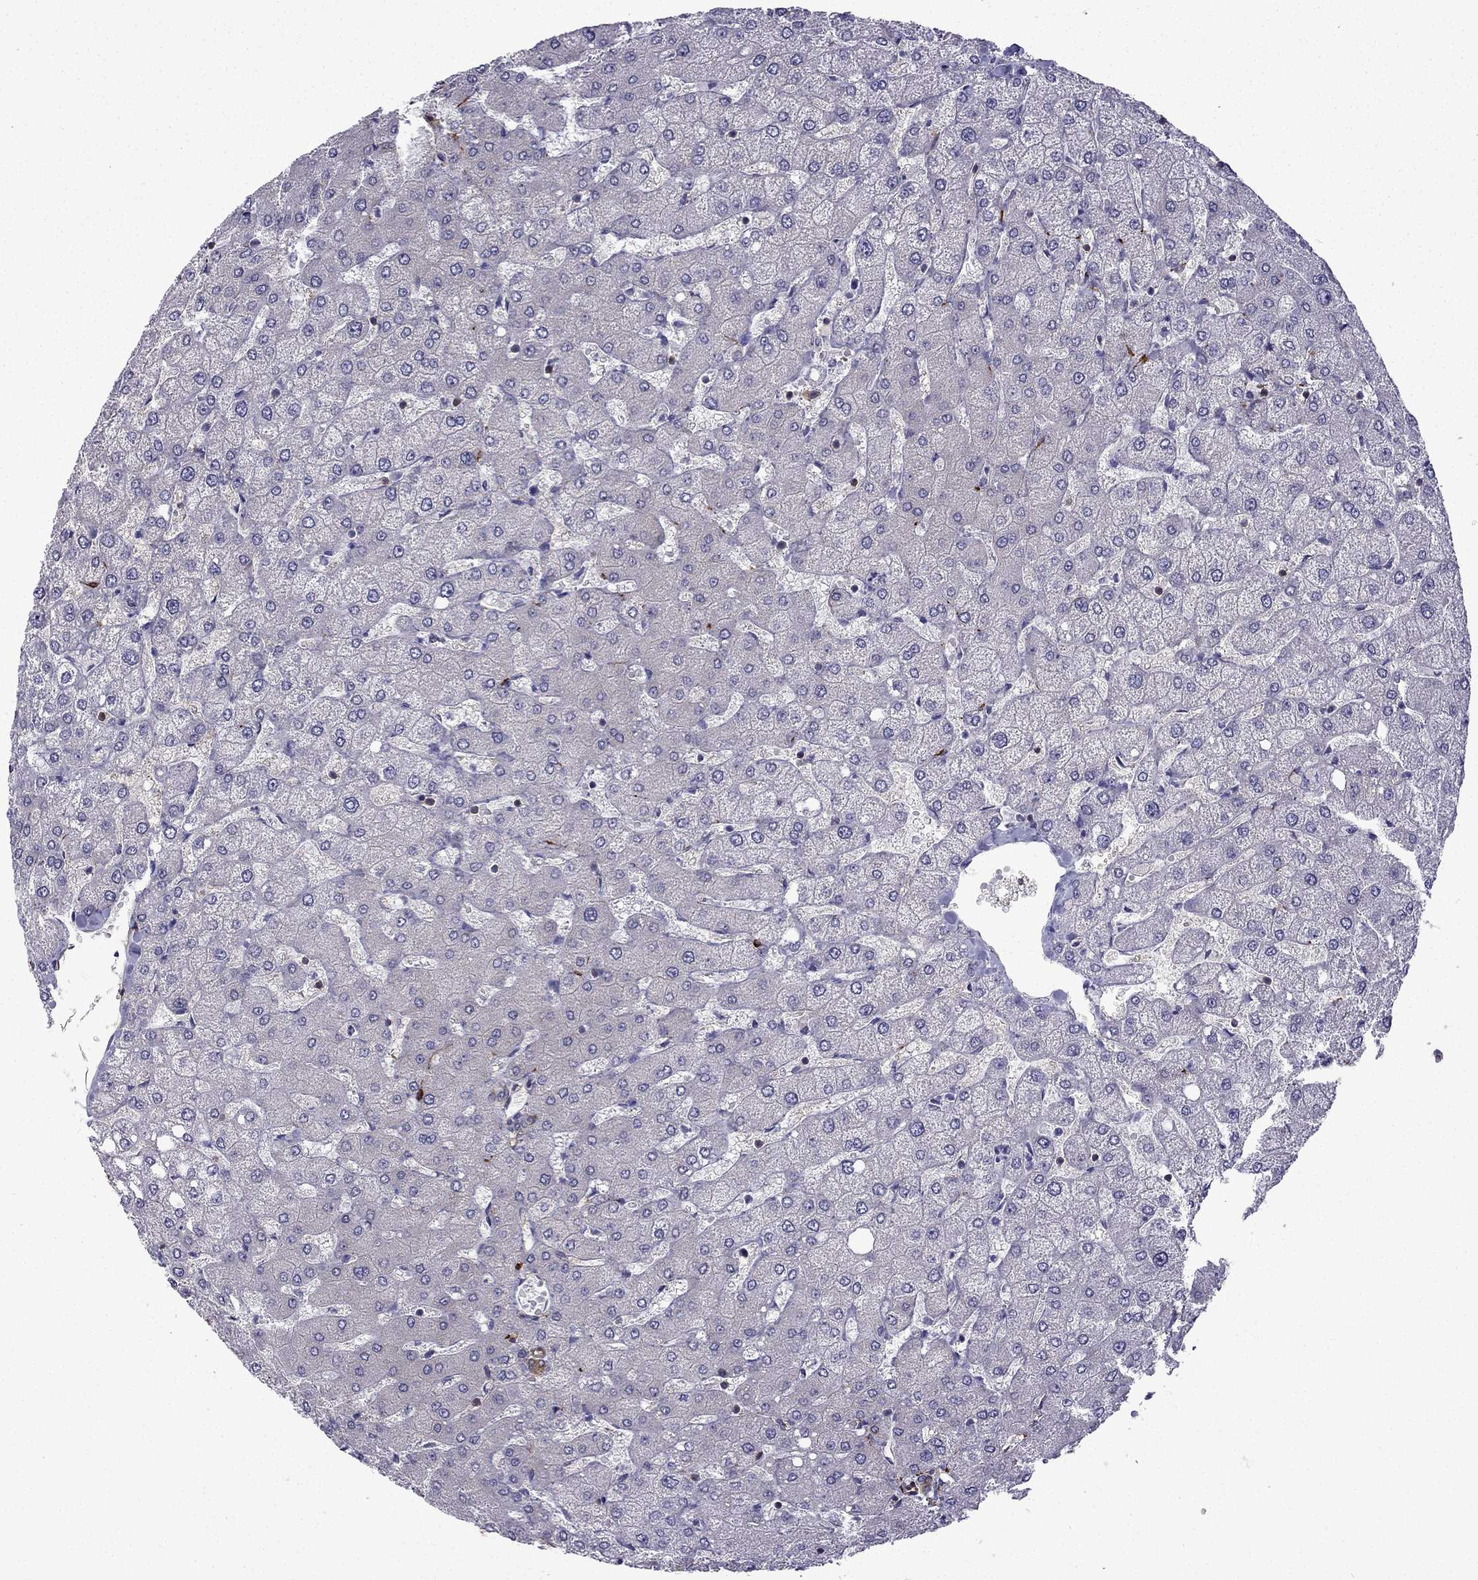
{"staining": {"intensity": "moderate", "quantity": ">75%", "location": "cytoplasmic/membranous"}, "tissue": "liver", "cell_type": "Cholangiocytes", "image_type": "normal", "snomed": [{"axis": "morphology", "description": "Normal tissue, NOS"}, {"axis": "topography", "description": "Liver"}], "caption": "Immunohistochemistry (IHC) (DAB (3,3'-diaminobenzidine)) staining of normal human liver displays moderate cytoplasmic/membranous protein staining in approximately >75% of cholangiocytes. (DAB = brown stain, brightfield microscopy at high magnification).", "gene": "MAP4", "patient": {"sex": "female", "age": 54}}